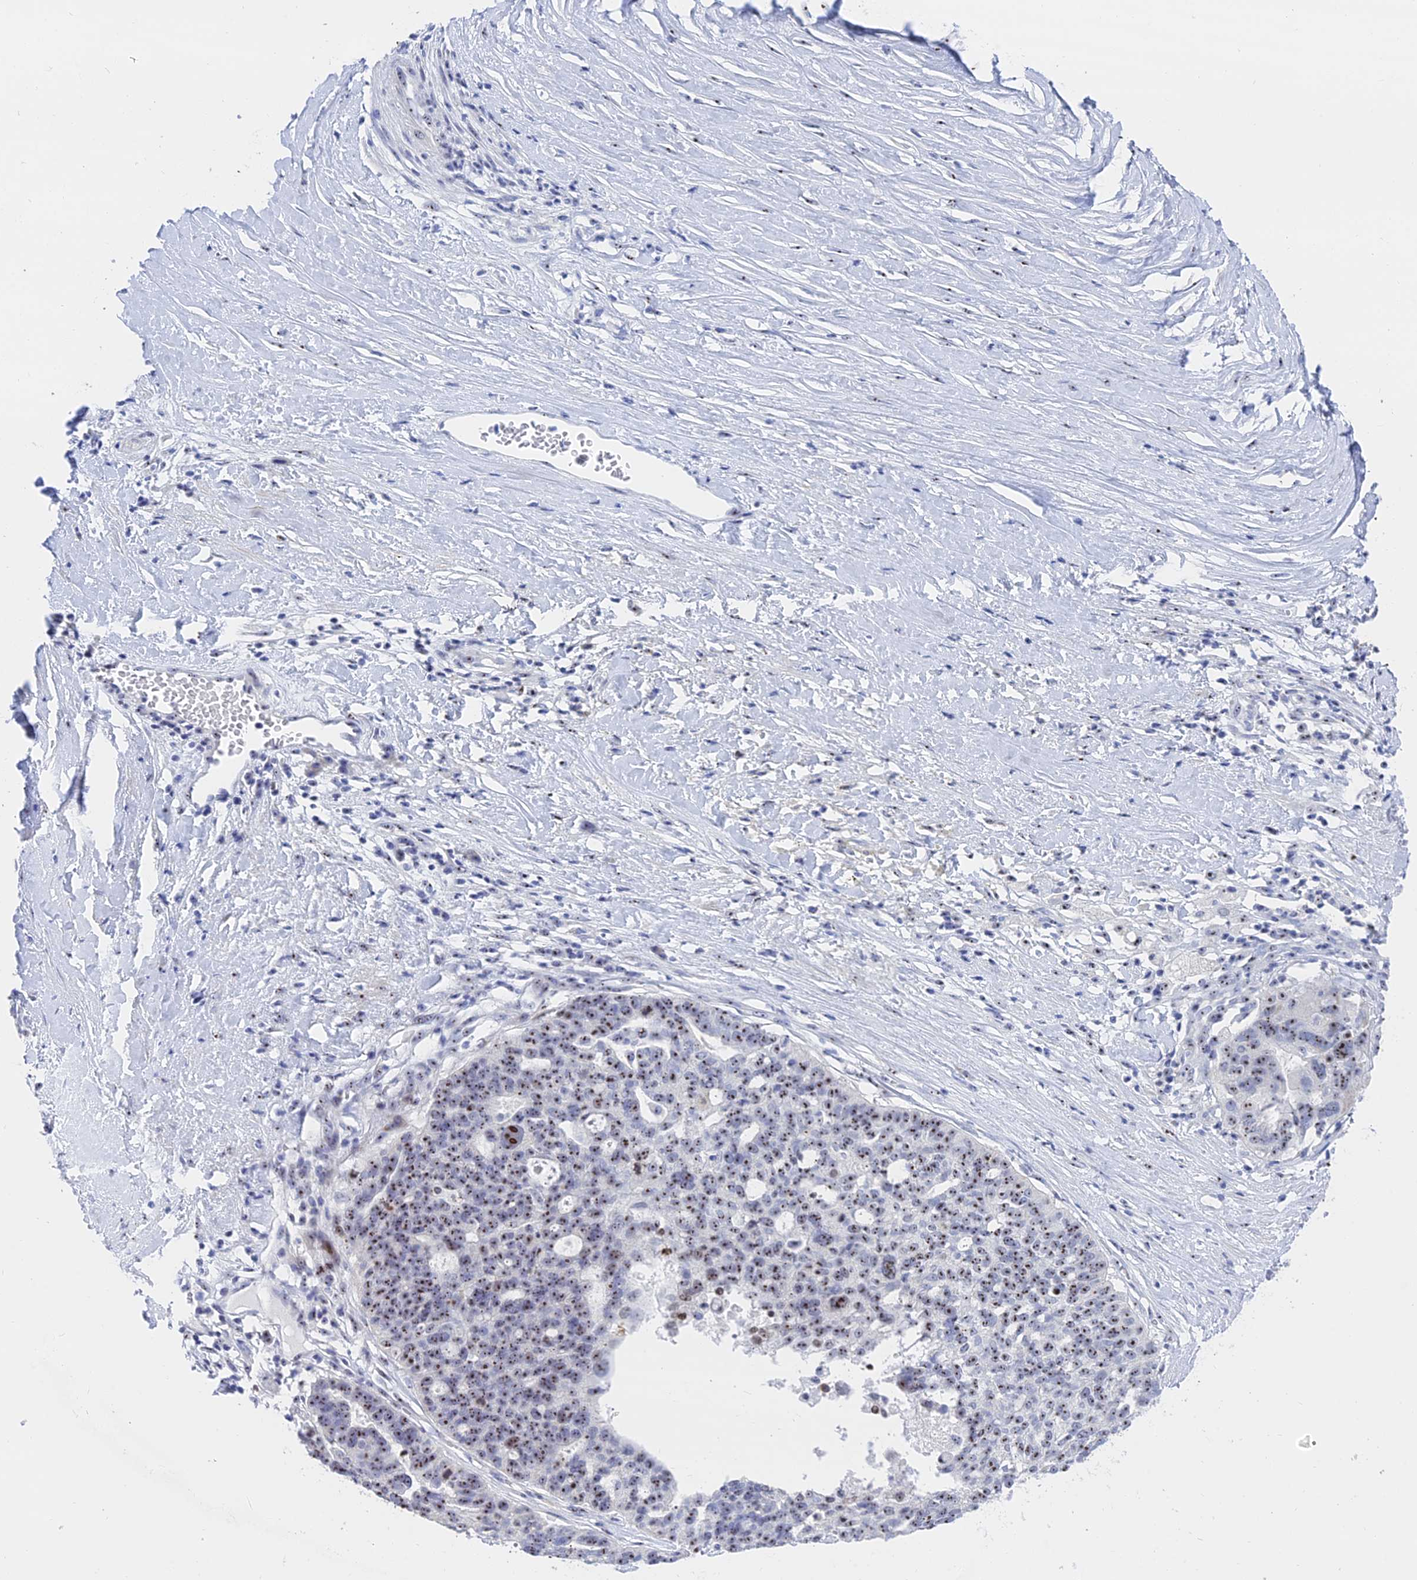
{"staining": {"intensity": "strong", "quantity": ">75%", "location": "nuclear"}, "tissue": "ovarian cancer", "cell_type": "Tumor cells", "image_type": "cancer", "snomed": [{"axis": "morphology", "description": "Cystadenocarcinoma, serous, NOS"}, {"axis": "topography", "description": "Ovary"}], "caption": "Strong nuclear staining is identified in approximately >75% of tumor cells in ovarian cancer (serous cystadenocarcinoma). The staining is performed using DAB (3,3'-diaminobenzidine) brown chromogen to label protein expression. The nuclei are counter-stained blue using hematoxylin.", "gene": "RSL1D1", "patient": {"sex": "female", "age": 59}}